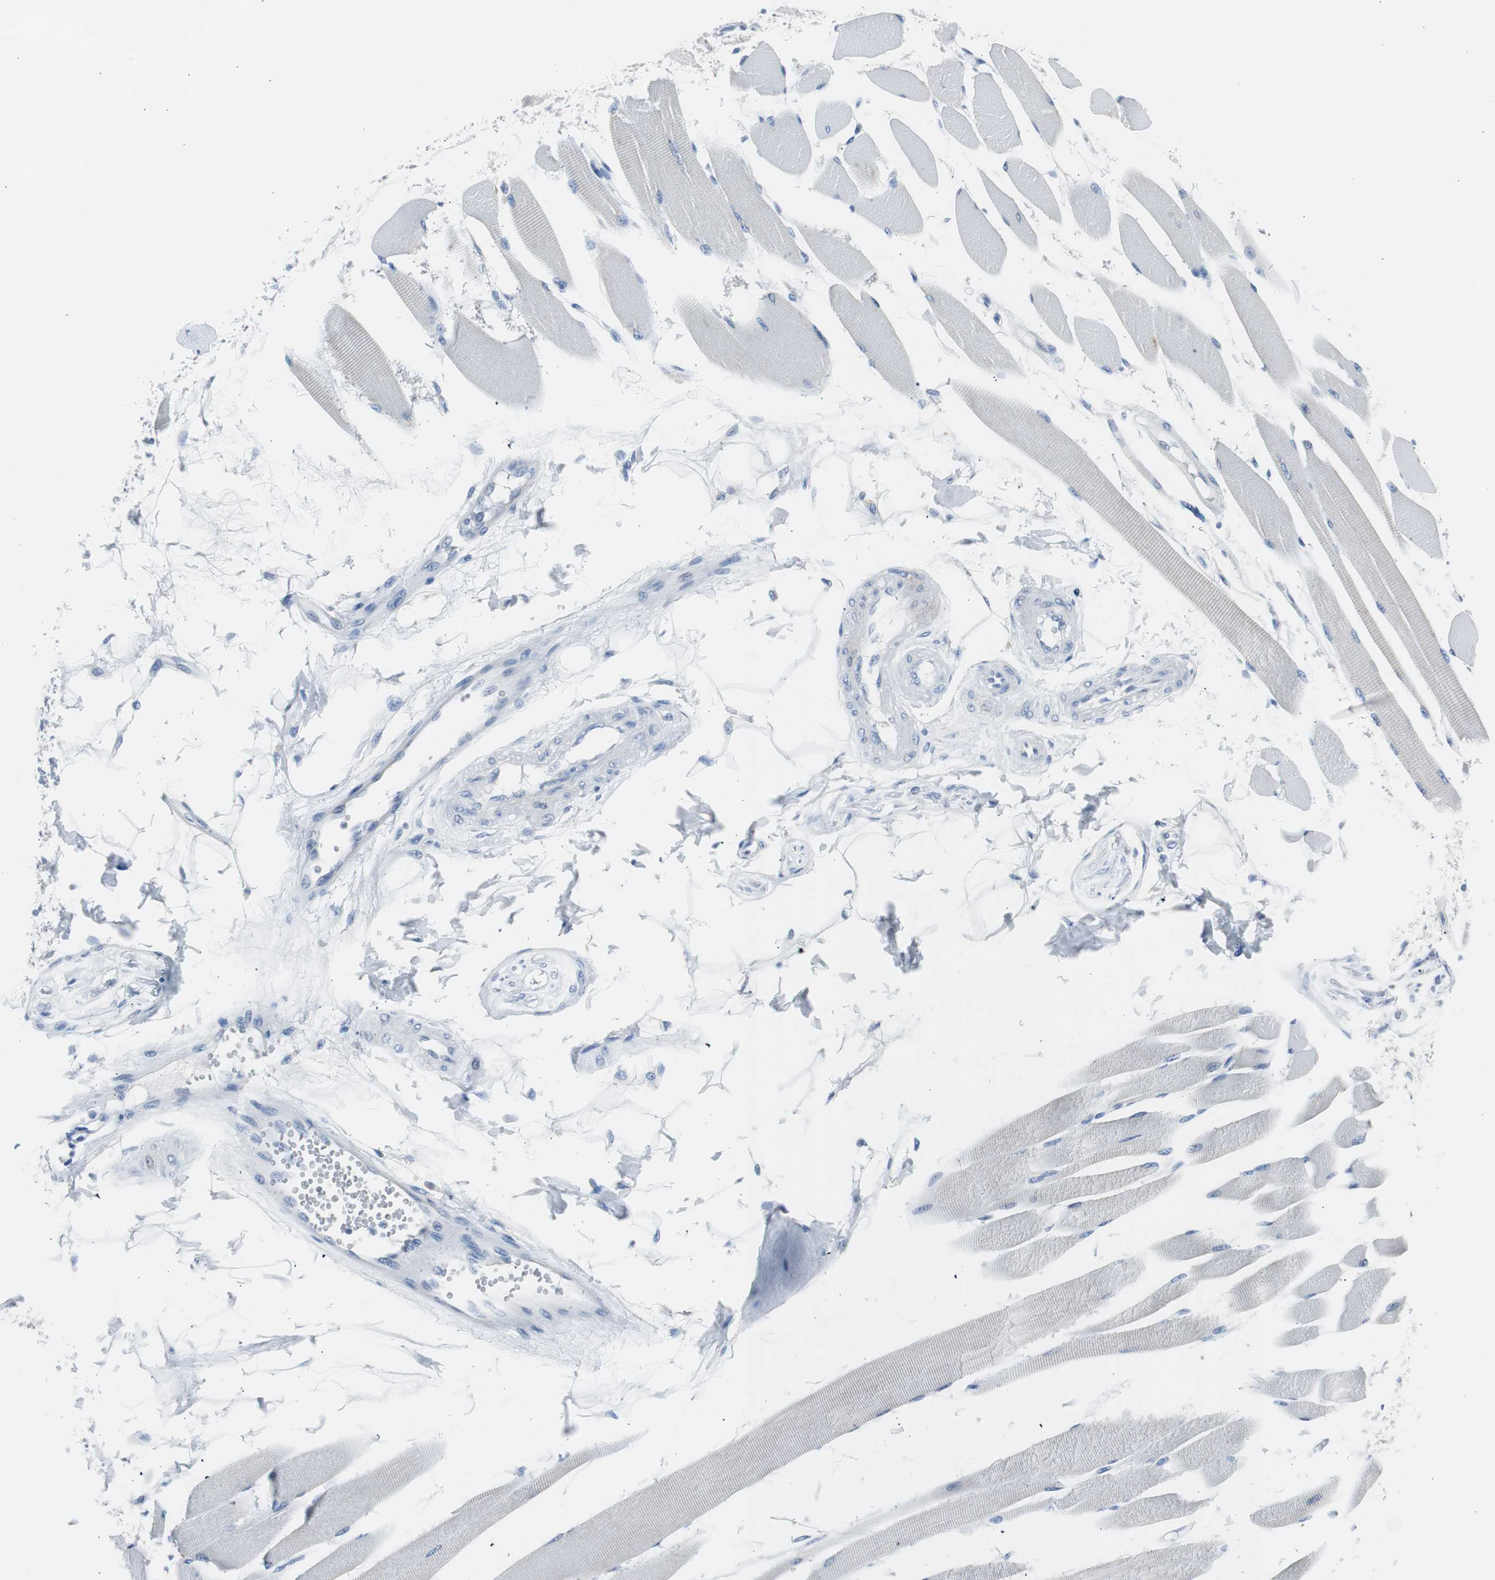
{"staining": {"intensity": "negative", "quantity": "none", "location": "none"}, "tissue": "skeletal muscle", "cell_type": "Myocytes", "image_type": "normal", "snomed": [{"axis": "morphology", "description": "Normal tissue, NOS"}, {"axis": "topography", "description": "Skeletal muscle"}, {"axis": "topography", "description": "Peripheral nerve tissue"}], "caption": "The micrograph demonstrates no staining of myocytes in unremarkable skeletal muscle.", "gene": "S100A7A", "patient": {"sex": "female", "age": 84}}